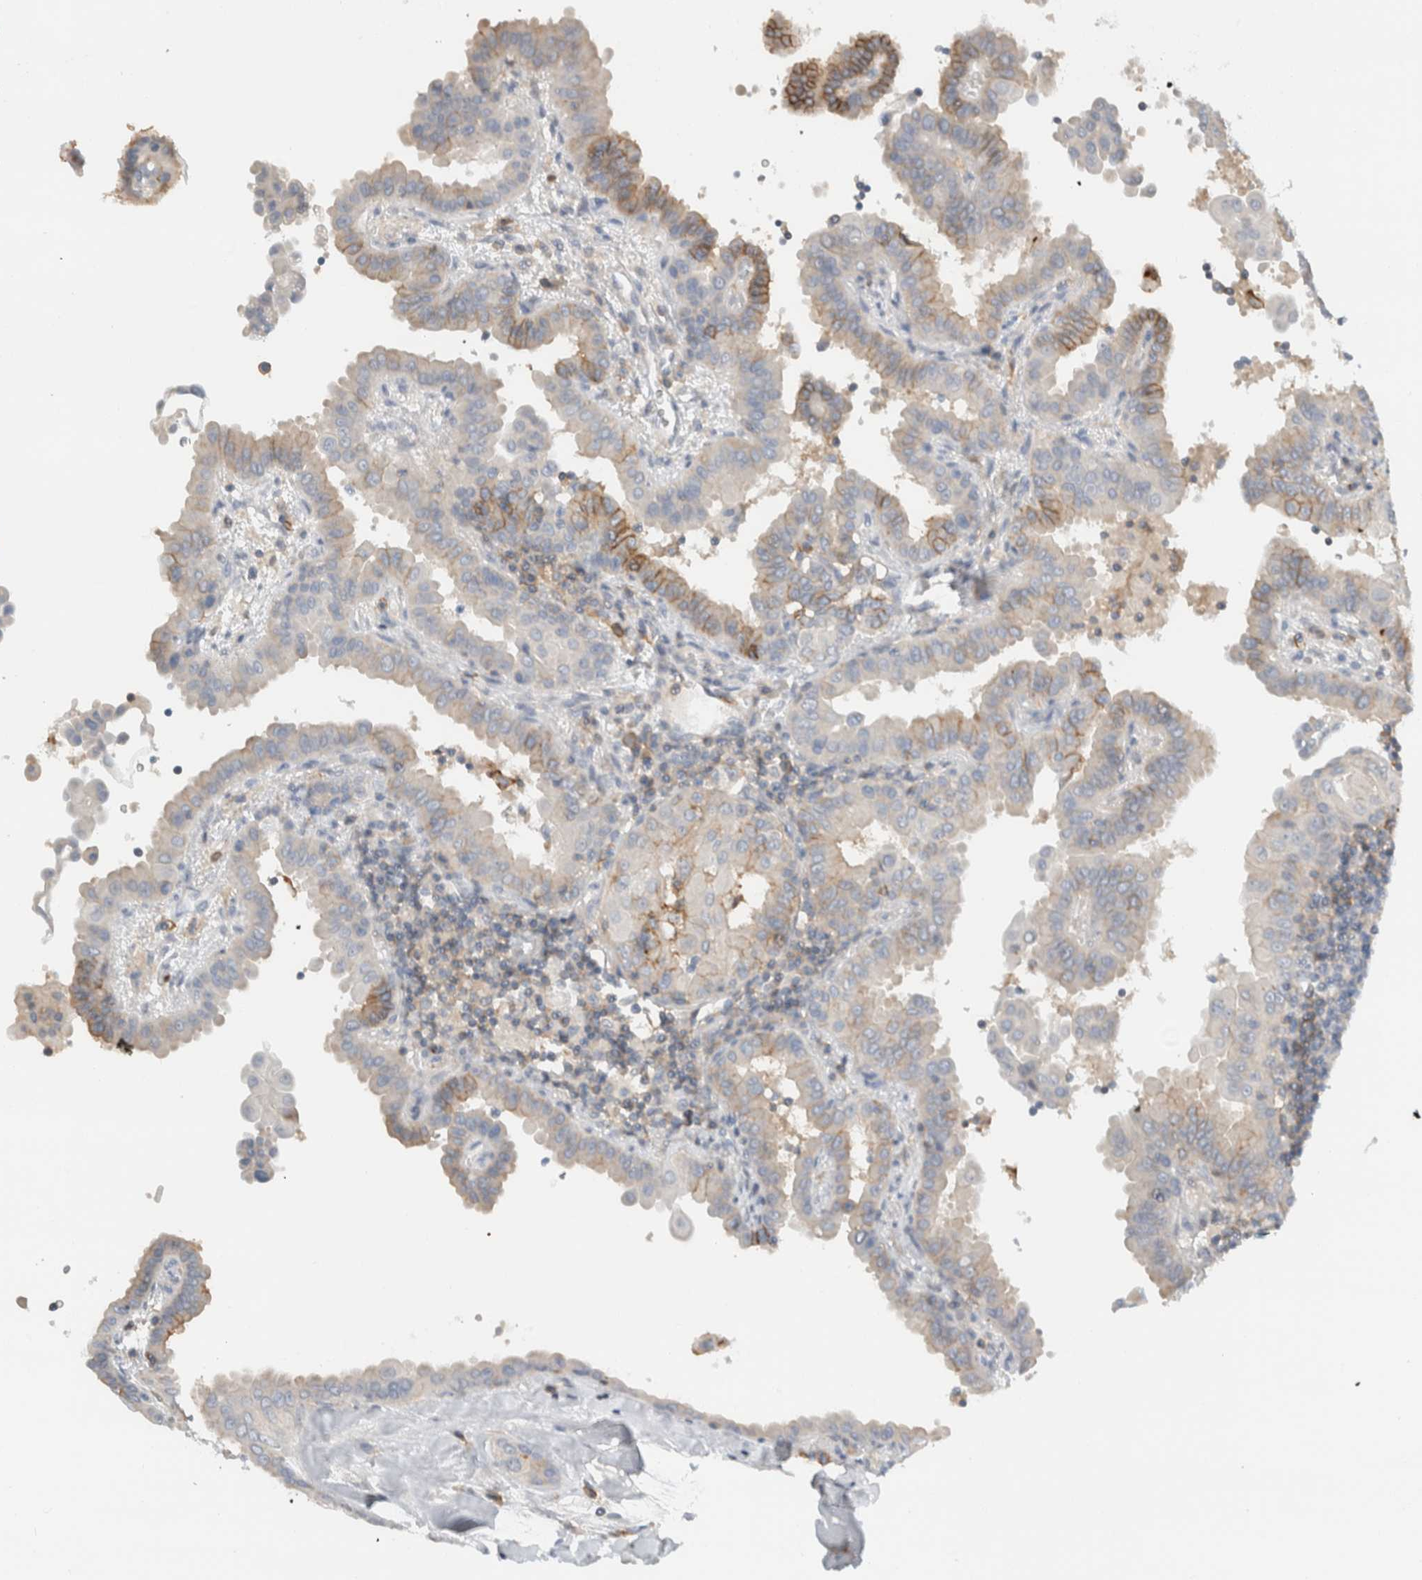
{"staining": {"intensity": "moderate", "quantity": "<25%", "location": "cytoplasmic/membranous"}, "tissue": "thyroid cancer", "cell_type": "Tumor cells", "image_type": "cancer", "snomed": [{"axis": "morphology", "description": "Papillary adenocarcinoma, NOS"}, {"axis": "topography", "description": "Thyroid gland"}], "caption": "Protein staining of thyroid papillary adenocarcinoma tissue exhibits moderate cytoplasmic/membranous positivity in approximately <25% of tumor cells.", "gene": "ERCC6L2", "patient": {"sex": "male", "age": 33}}